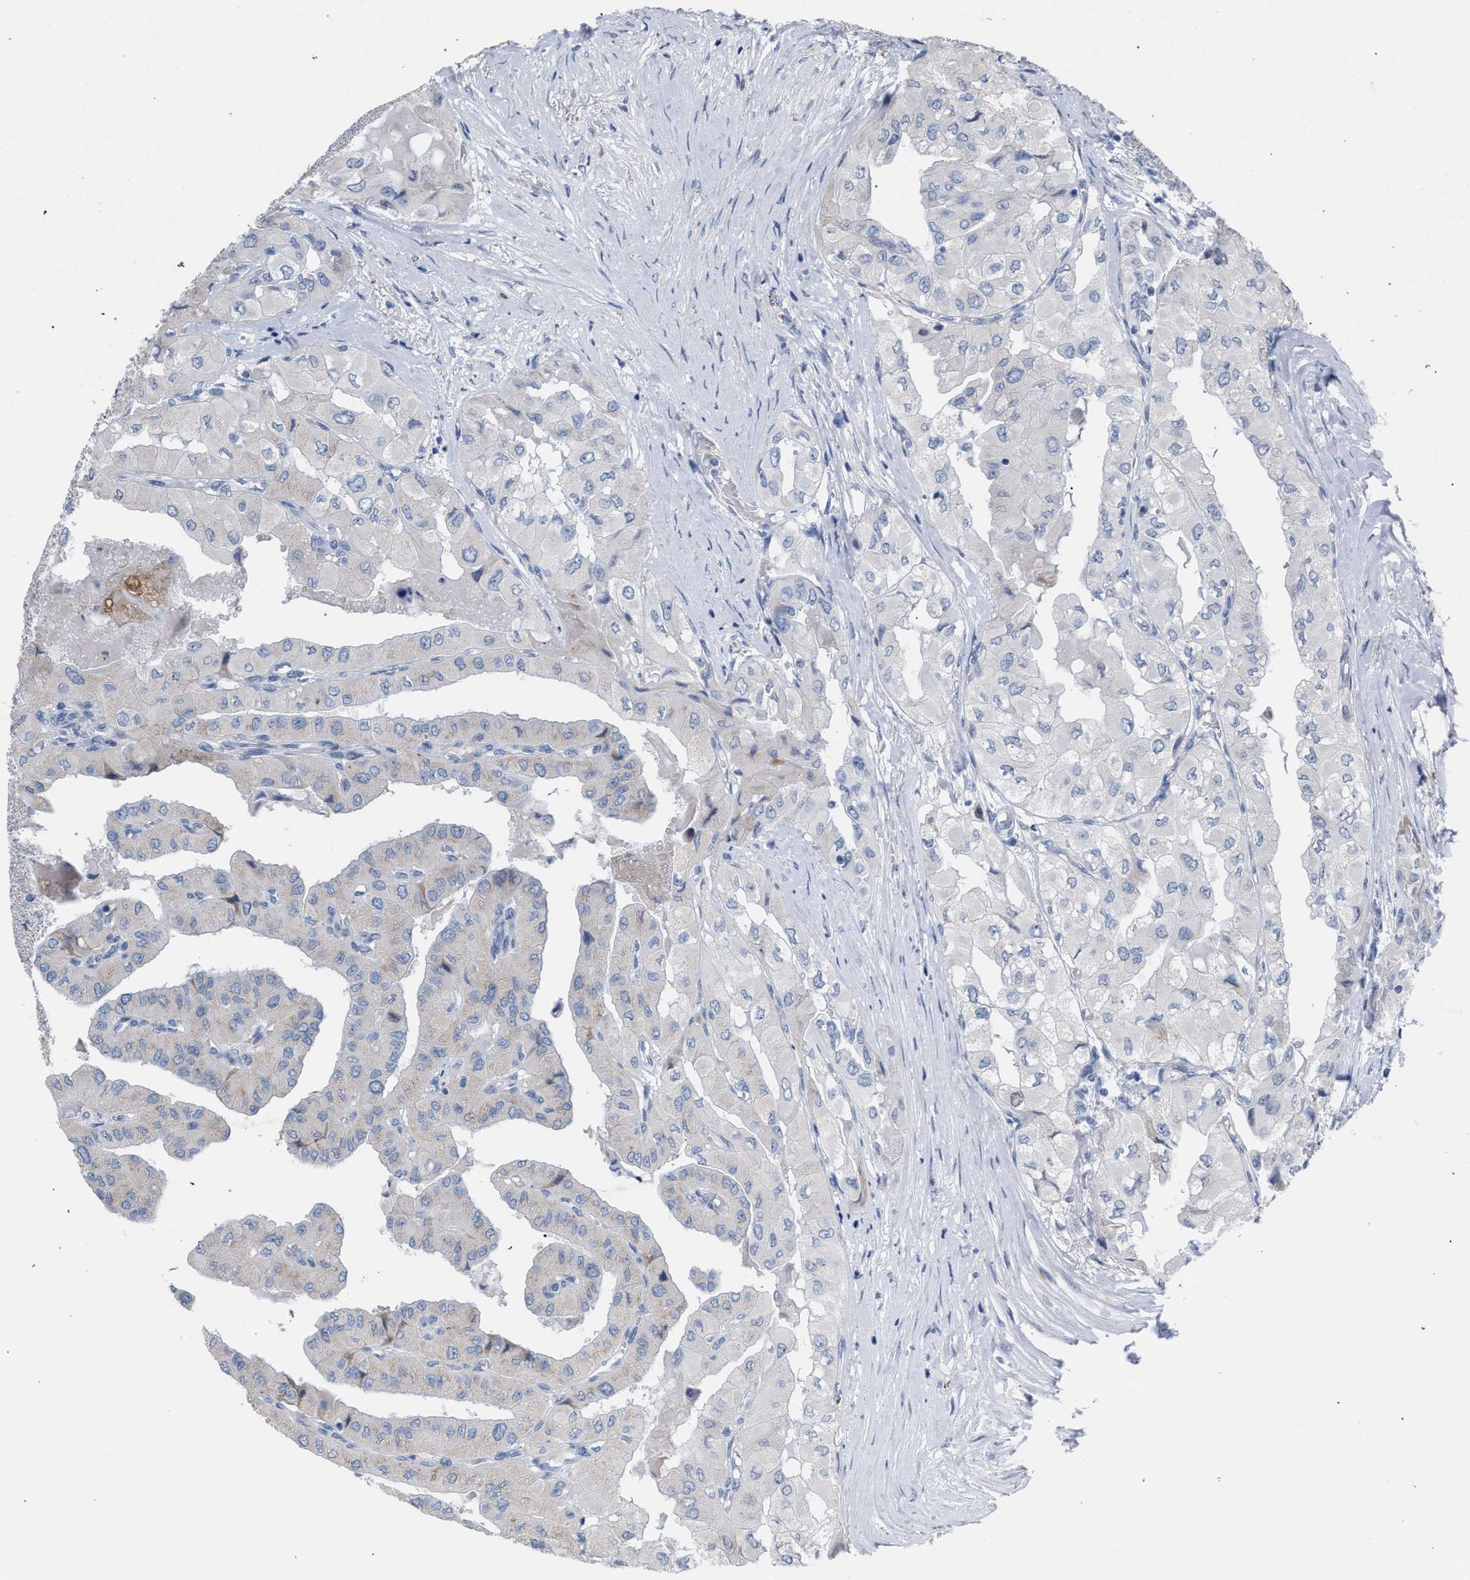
{"staining": {"intensity": "negative", "quantity": "none", "location": "none"}, "tissue": "thyroid cancer", "cell_type": "Tumor cells", "image_type": "cancer", "snomed": [{"axis": "morphology", "description": "Papillary adenocarcinoma, NOS"}, {"axis": "topography", "description": "Thyroid gland"}], "caption": "DAB (3,3'-diaminobenzidine) immunohistochemical staining of thyroid papillary adenocarcinoma demonstrates no significant positivity in tumor cells.", "gene": "RNF135", "patient": {"sex": "female", "age": 59}}